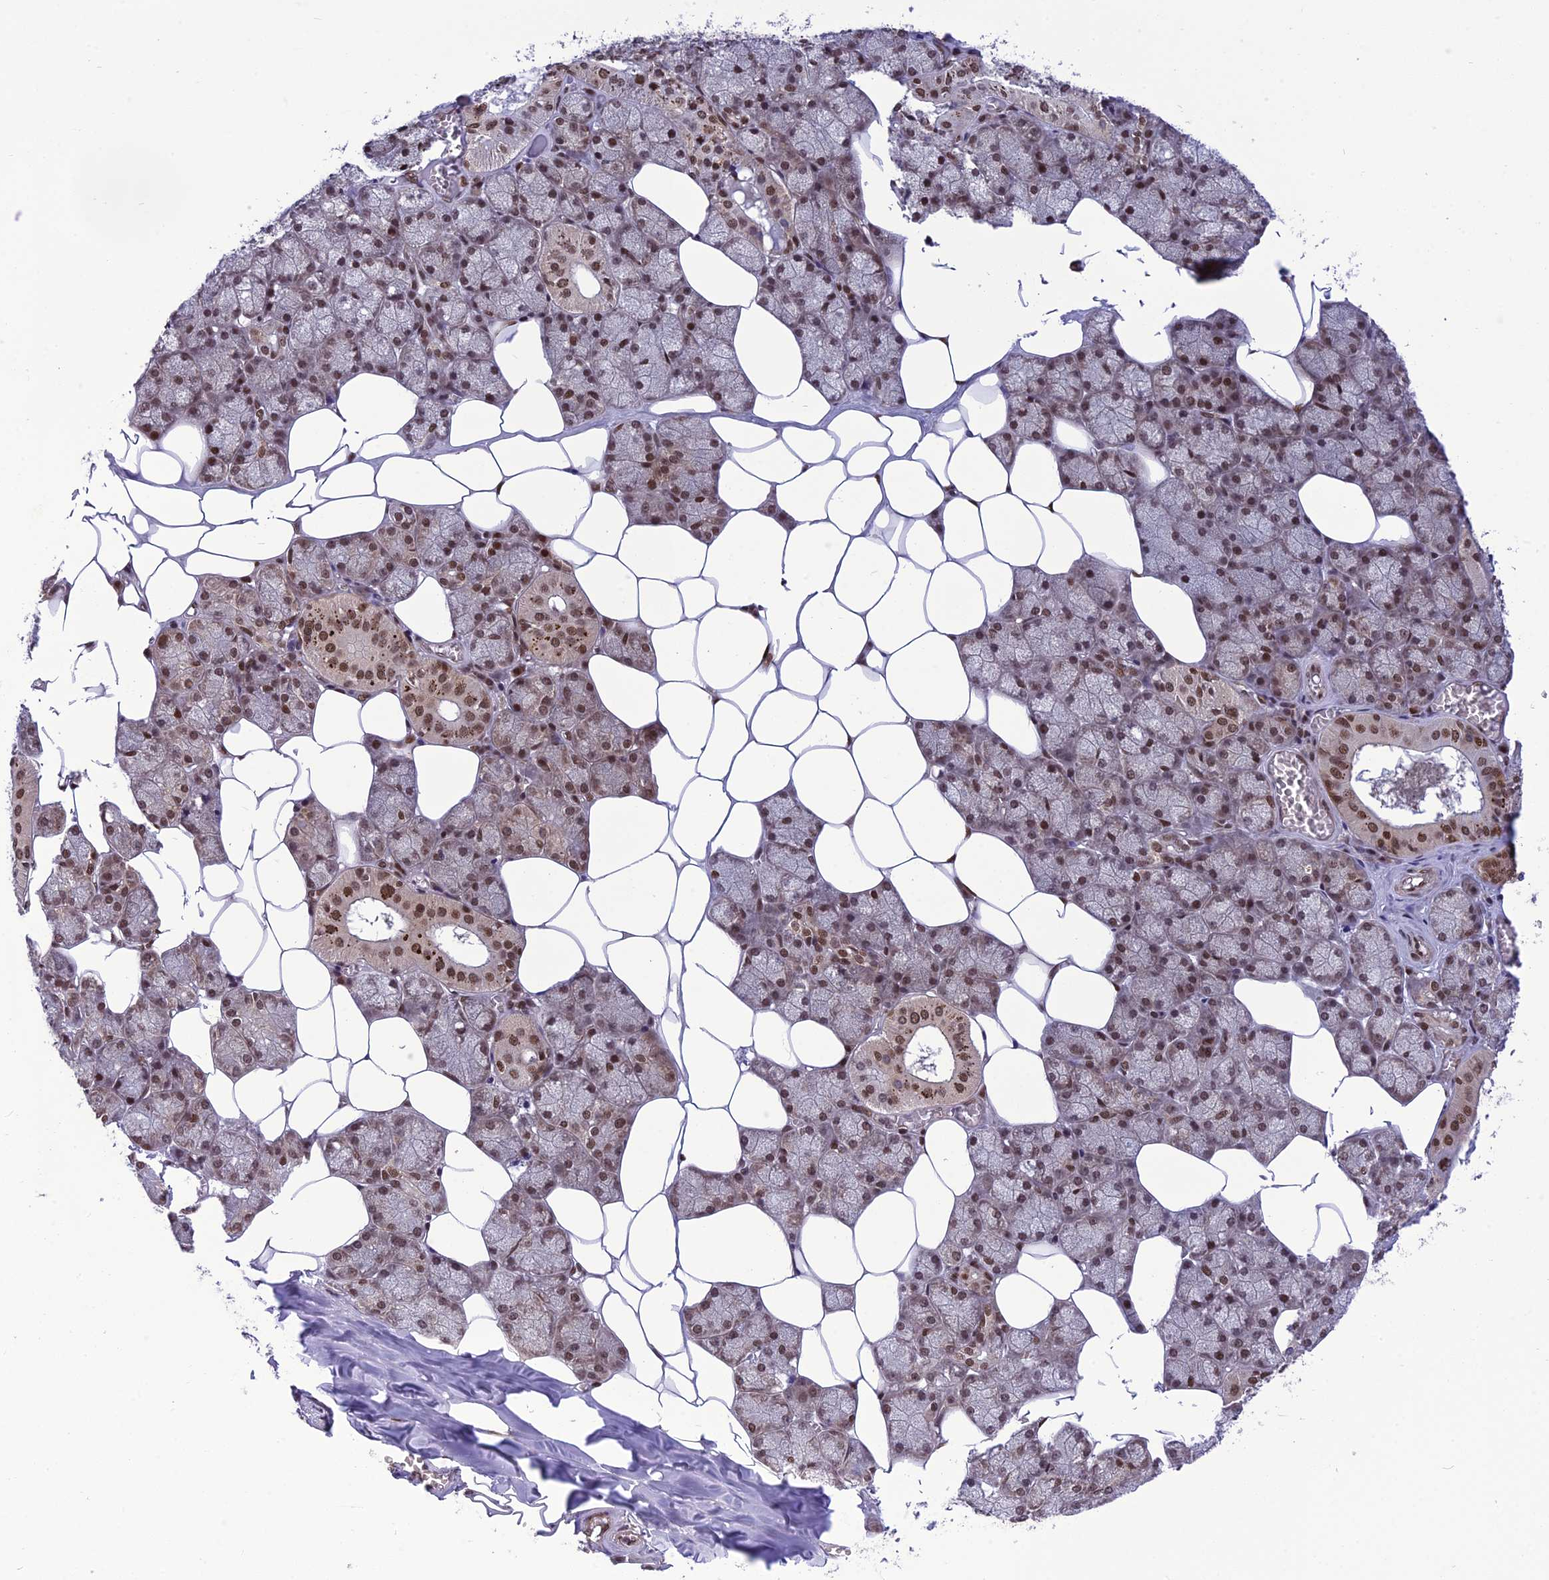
{"staining": {"intensity": "moderate", "quantity": ">75%", "location": "cytoplasmic/membranous,nuclear"}, "tissue": "salivary gland", "cell_type": "Glandular cells", "image_type": "normal", "snomed": [{"axis": "morphology", "description": "Normal tissue, NOS"}, {"axis": "topography", "description": "Salivary gland"}], "caption": "High-magnification brightfield microscopy of normal salivary gland stained with DAB (3,3'-diaminobenzidine) (brown) and counterstained with hematoxylin (blue). glandular cells exhibit moderate cytoplasmic/membranous,nuclear positivity is present in about>75% of cells.", "gene": "RTRAF", "patient": {"sex": "male", "age": 62}}